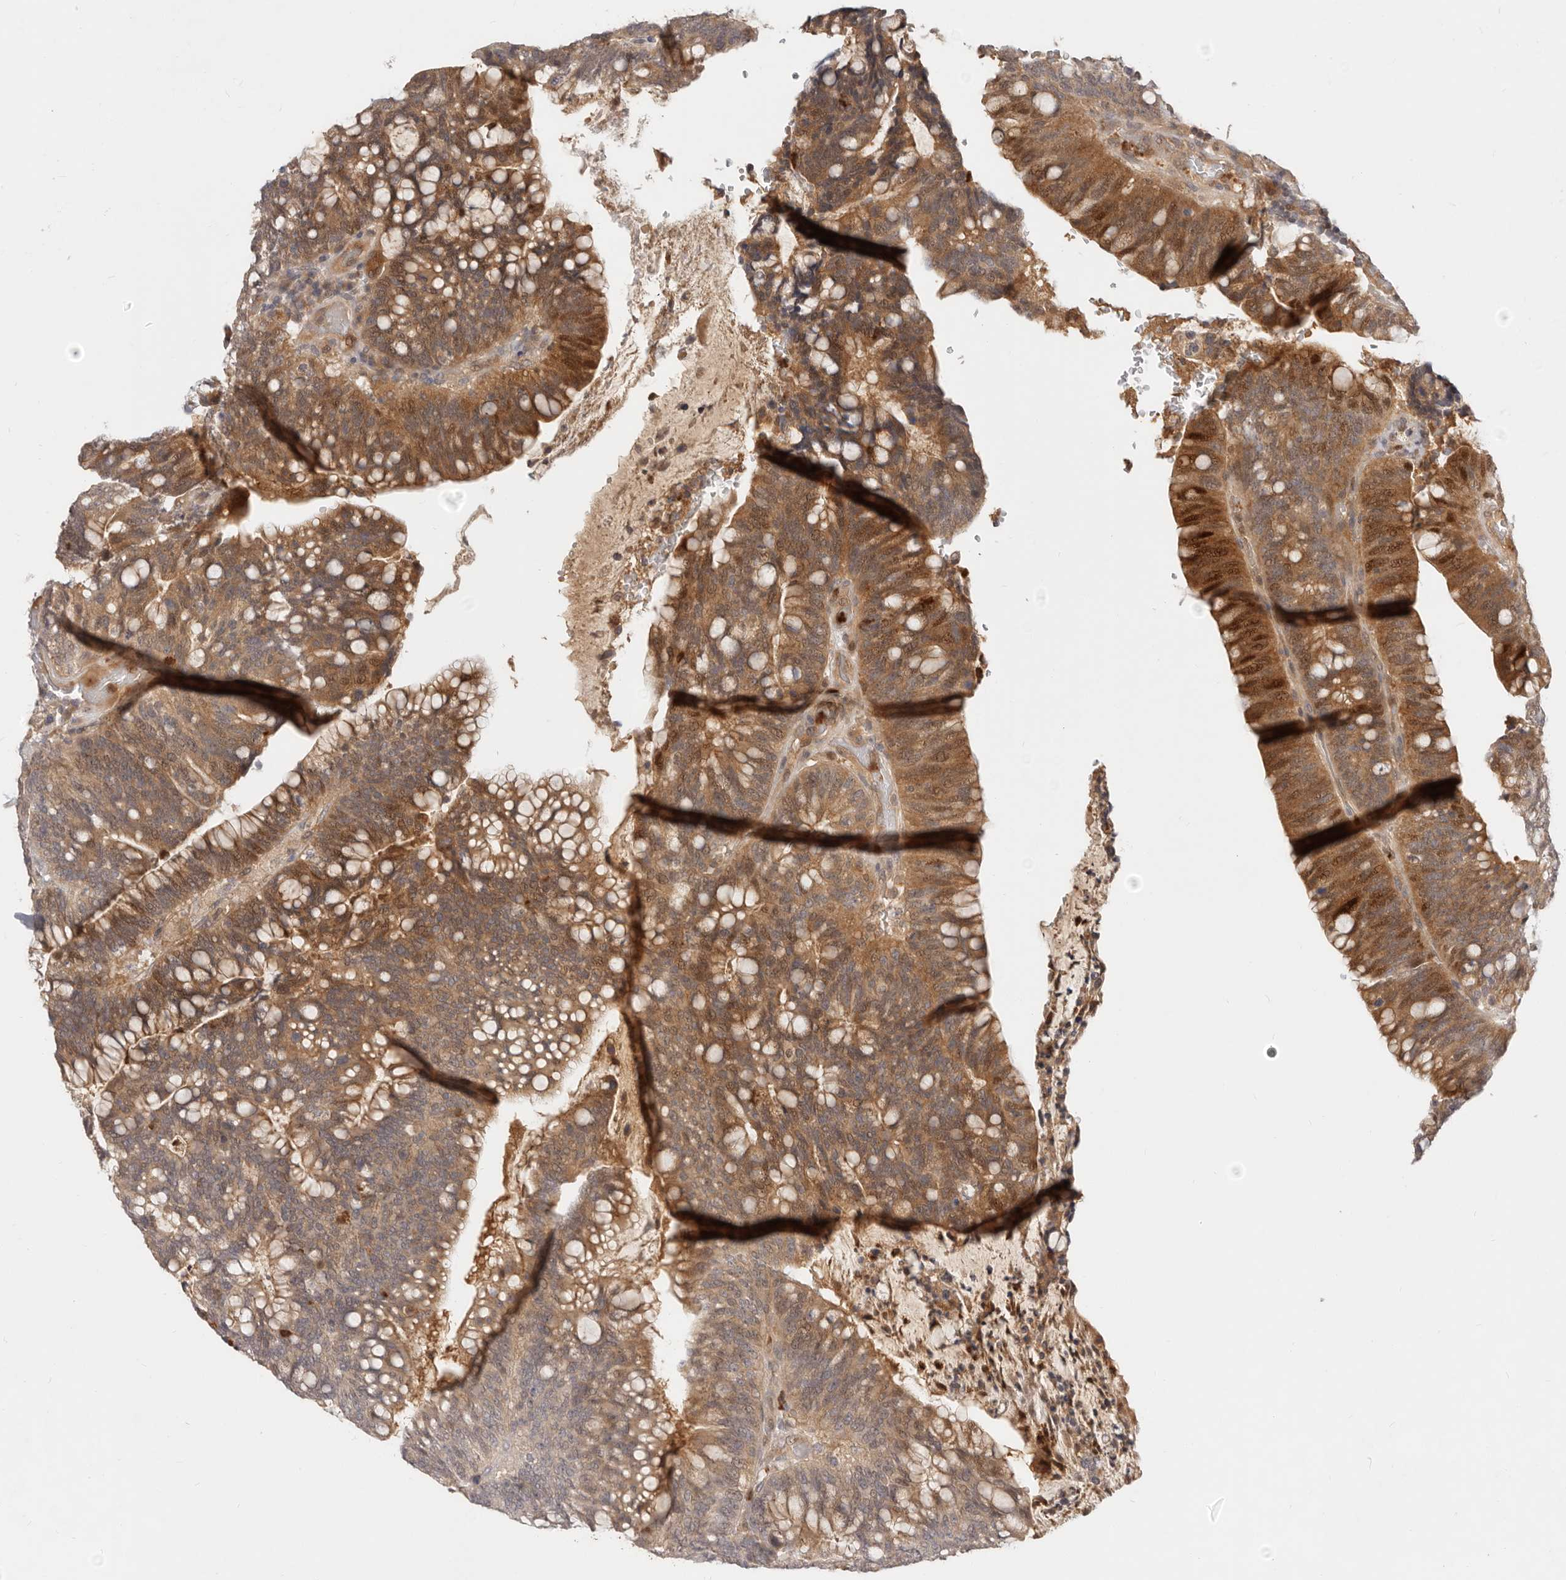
{"staining": {"intensity": "moderate", "quantity": ">75%", "location": "cytoplasmic/membranous,nuclear"}, "tissue": "colorectal cancer", "cell_type": "Tumor cells", "image_type": "cancer", "snomed": [{"axis": "morphology", "description": "Adenocarcinoma, NOS"}, {"axis": "topography", "description": "Colon"}], "caption": "Immunohistochemical staining of colorectal cancer shows moderate cytoplasmic/membranous and nuclear protein expression in approximately >75% of tumor cells.", "gene": "USP49", "patient": {"sex": "female", "age": 66}}